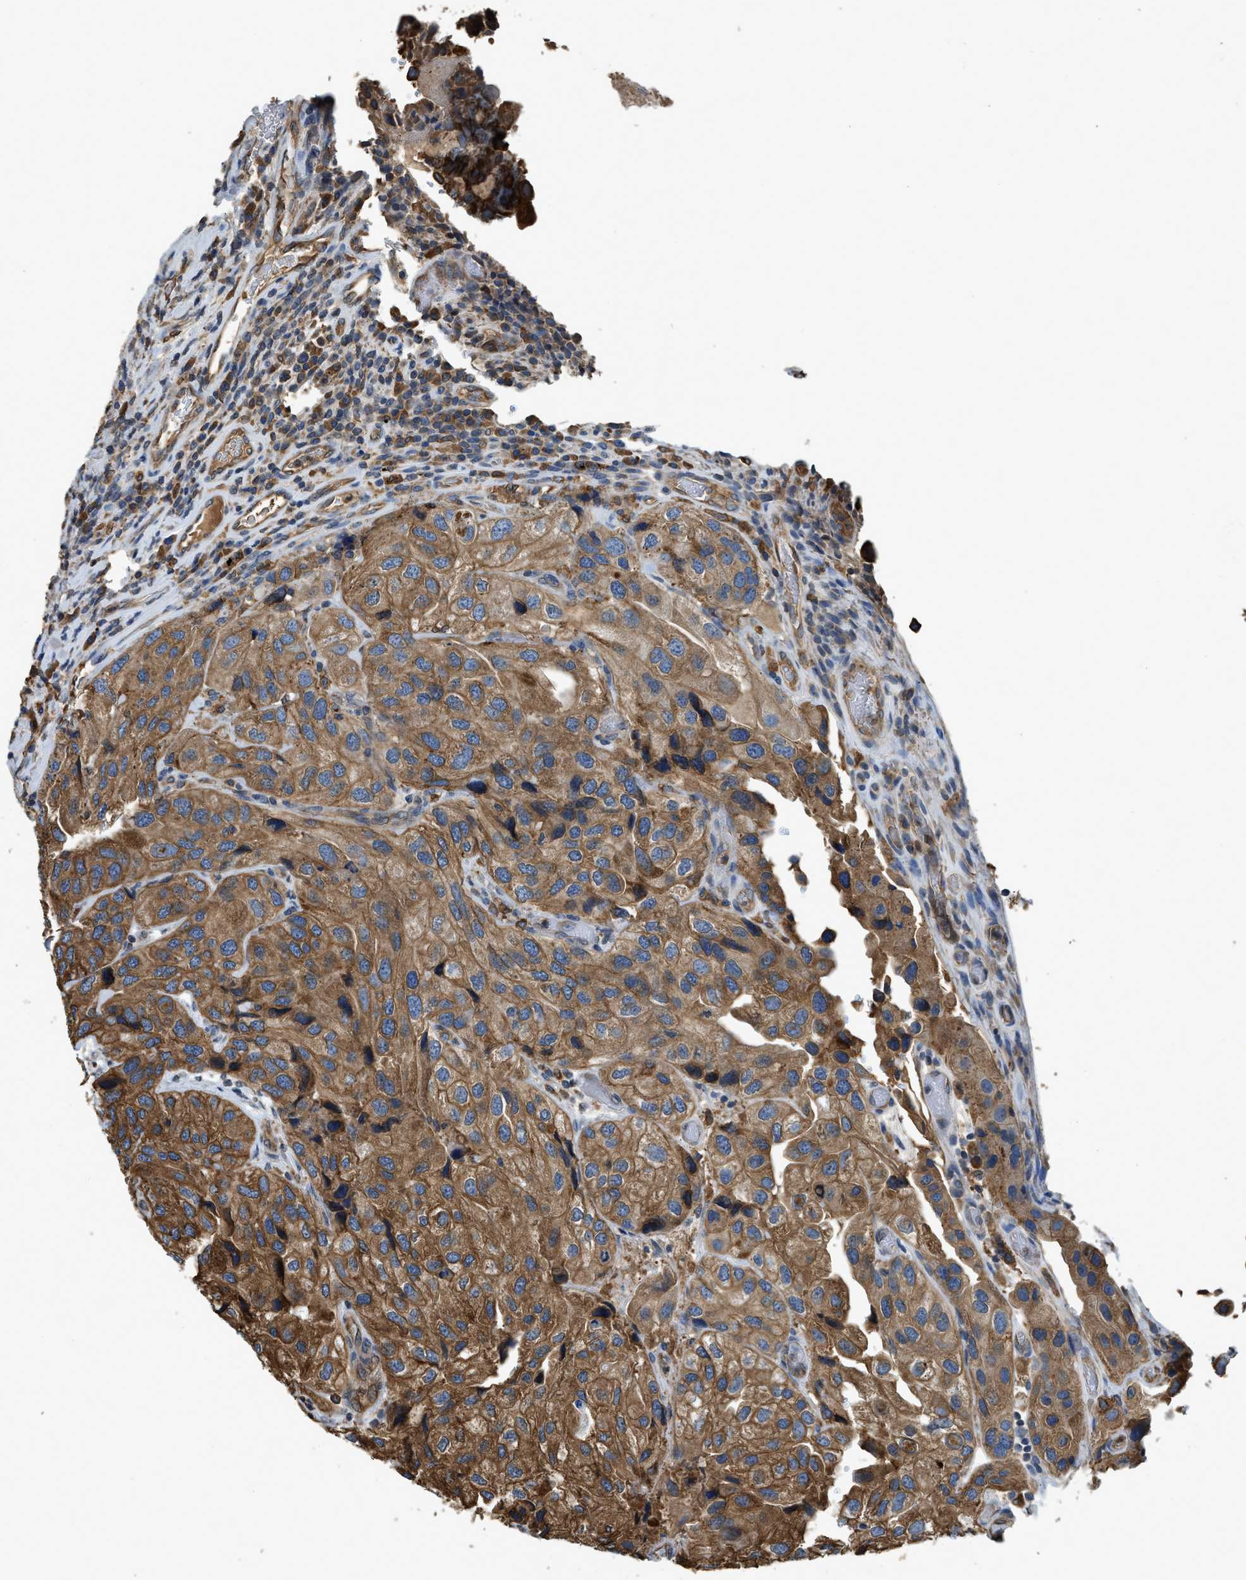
{"staining": {"intensity": "moderate", "quantity": ">75%", "location": "cytoplasmic/membranous"}, "tissue": "urothelial cancer", "cell_type": "Tumor cells", "image_type": "cancer", "snomed": [{"axis": "morphology", "description": "Urothelial carcinoma, High grade"}, {"axis": "topography", "description": "Urinary bladder"}], "caption": "This histopathology image reveals urothelial cancer stained with IHC to label a protein in brown. The cytoplasmic/membranous of tumor cells show moderate positivity for the protein. Nuclei are counter-stained blue.", "gene": "BCAP31", "patient": {"sex": "female", "age": 64}}